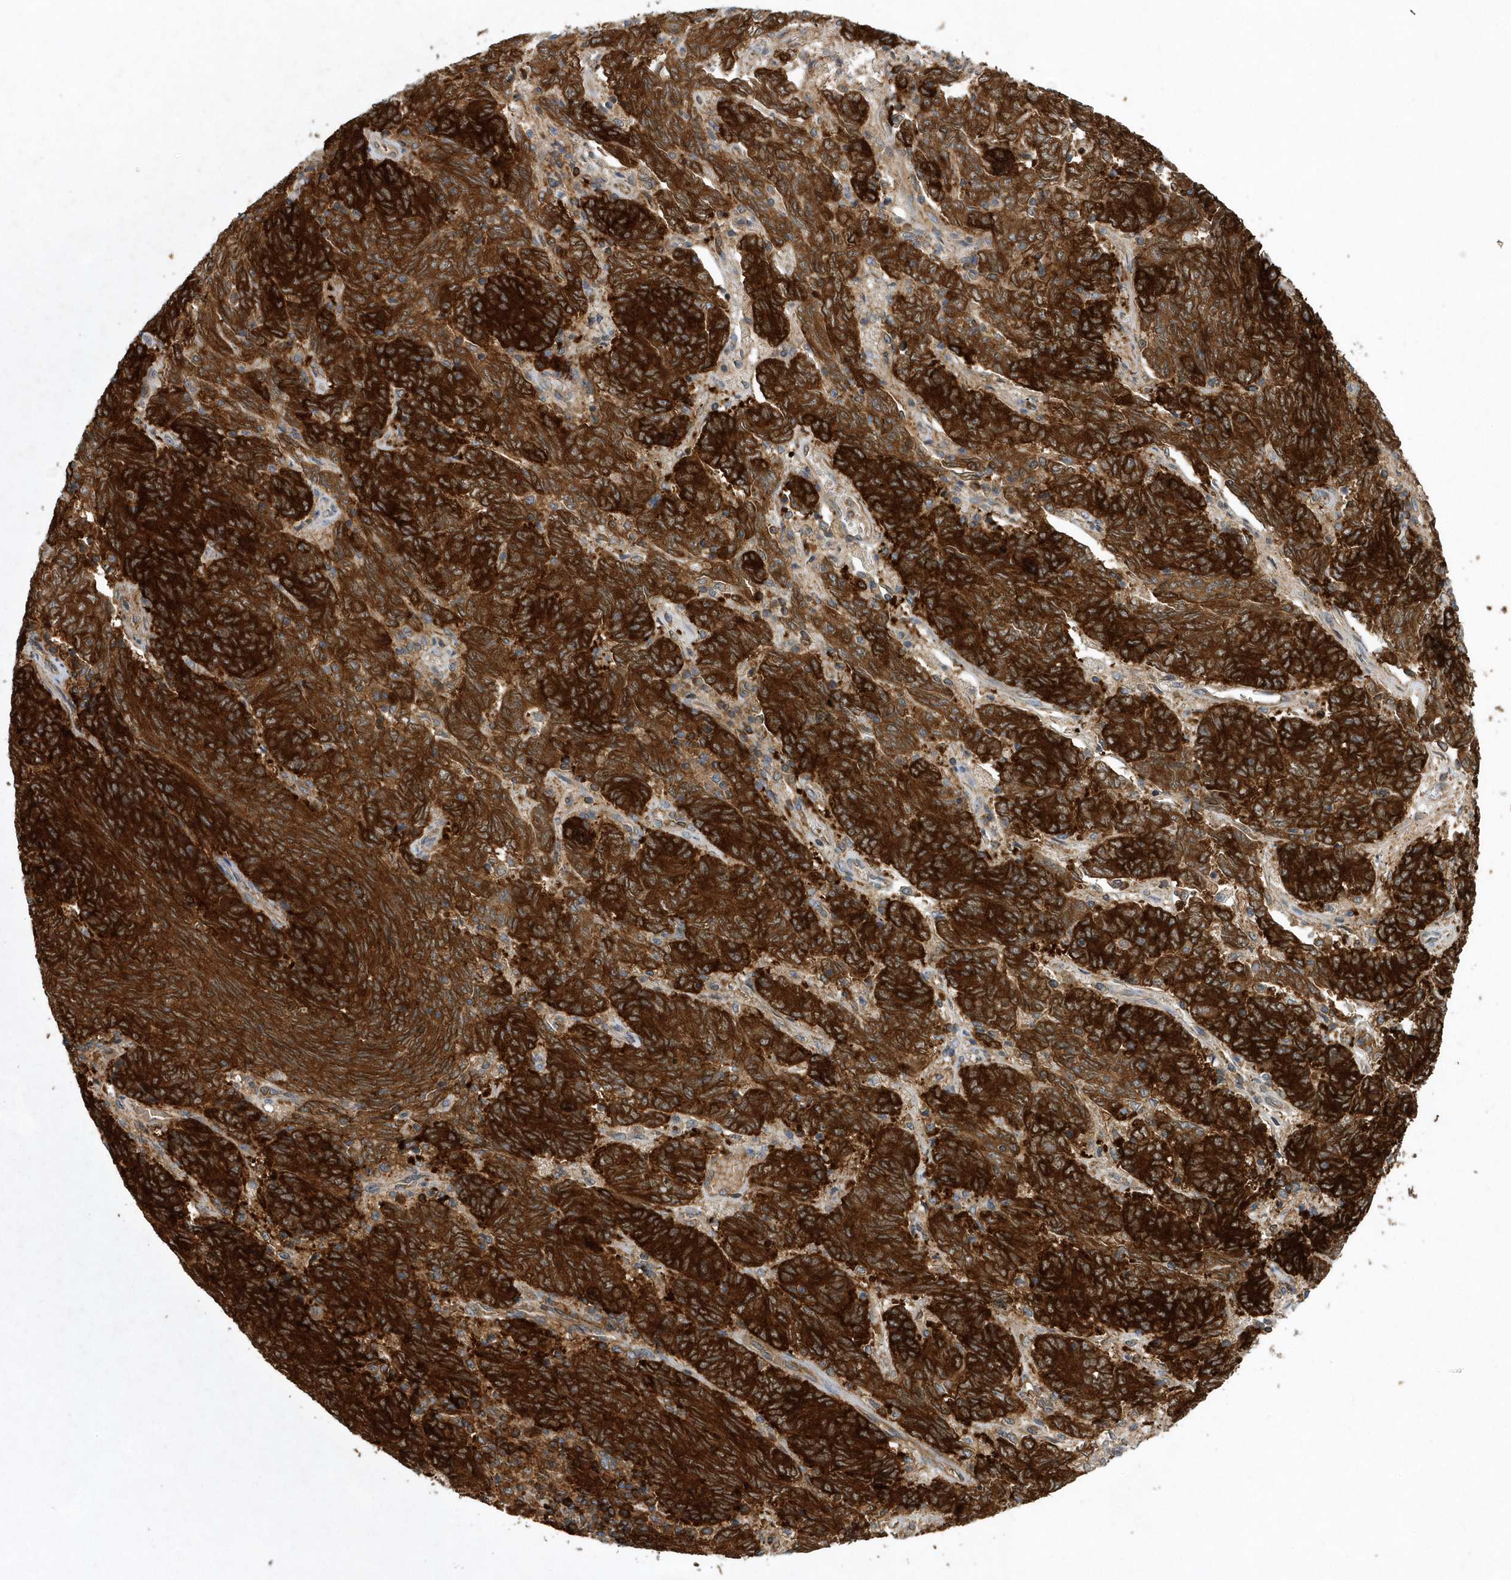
{"staining": {"intensity": "strong", "quantity": ">75%", "location": "cytoplasmic/membranous"}, "tissue": "endometrial cancer", "cell_type": "Tumor cells", "image_type": "cancer", "snomed": [{"axis": "morphology", "description": "Adenocarcinoma, NOS"}, {"axis": "topography", "description": "Endometrium"}], "caption": "Adenocarcinoma (endometrial) stained for a protein reveals strong cytoplasmic/membranous positivity in tumor cells.", "gene": "PAICS", "patient": {"sex": "female", "age": 80}}